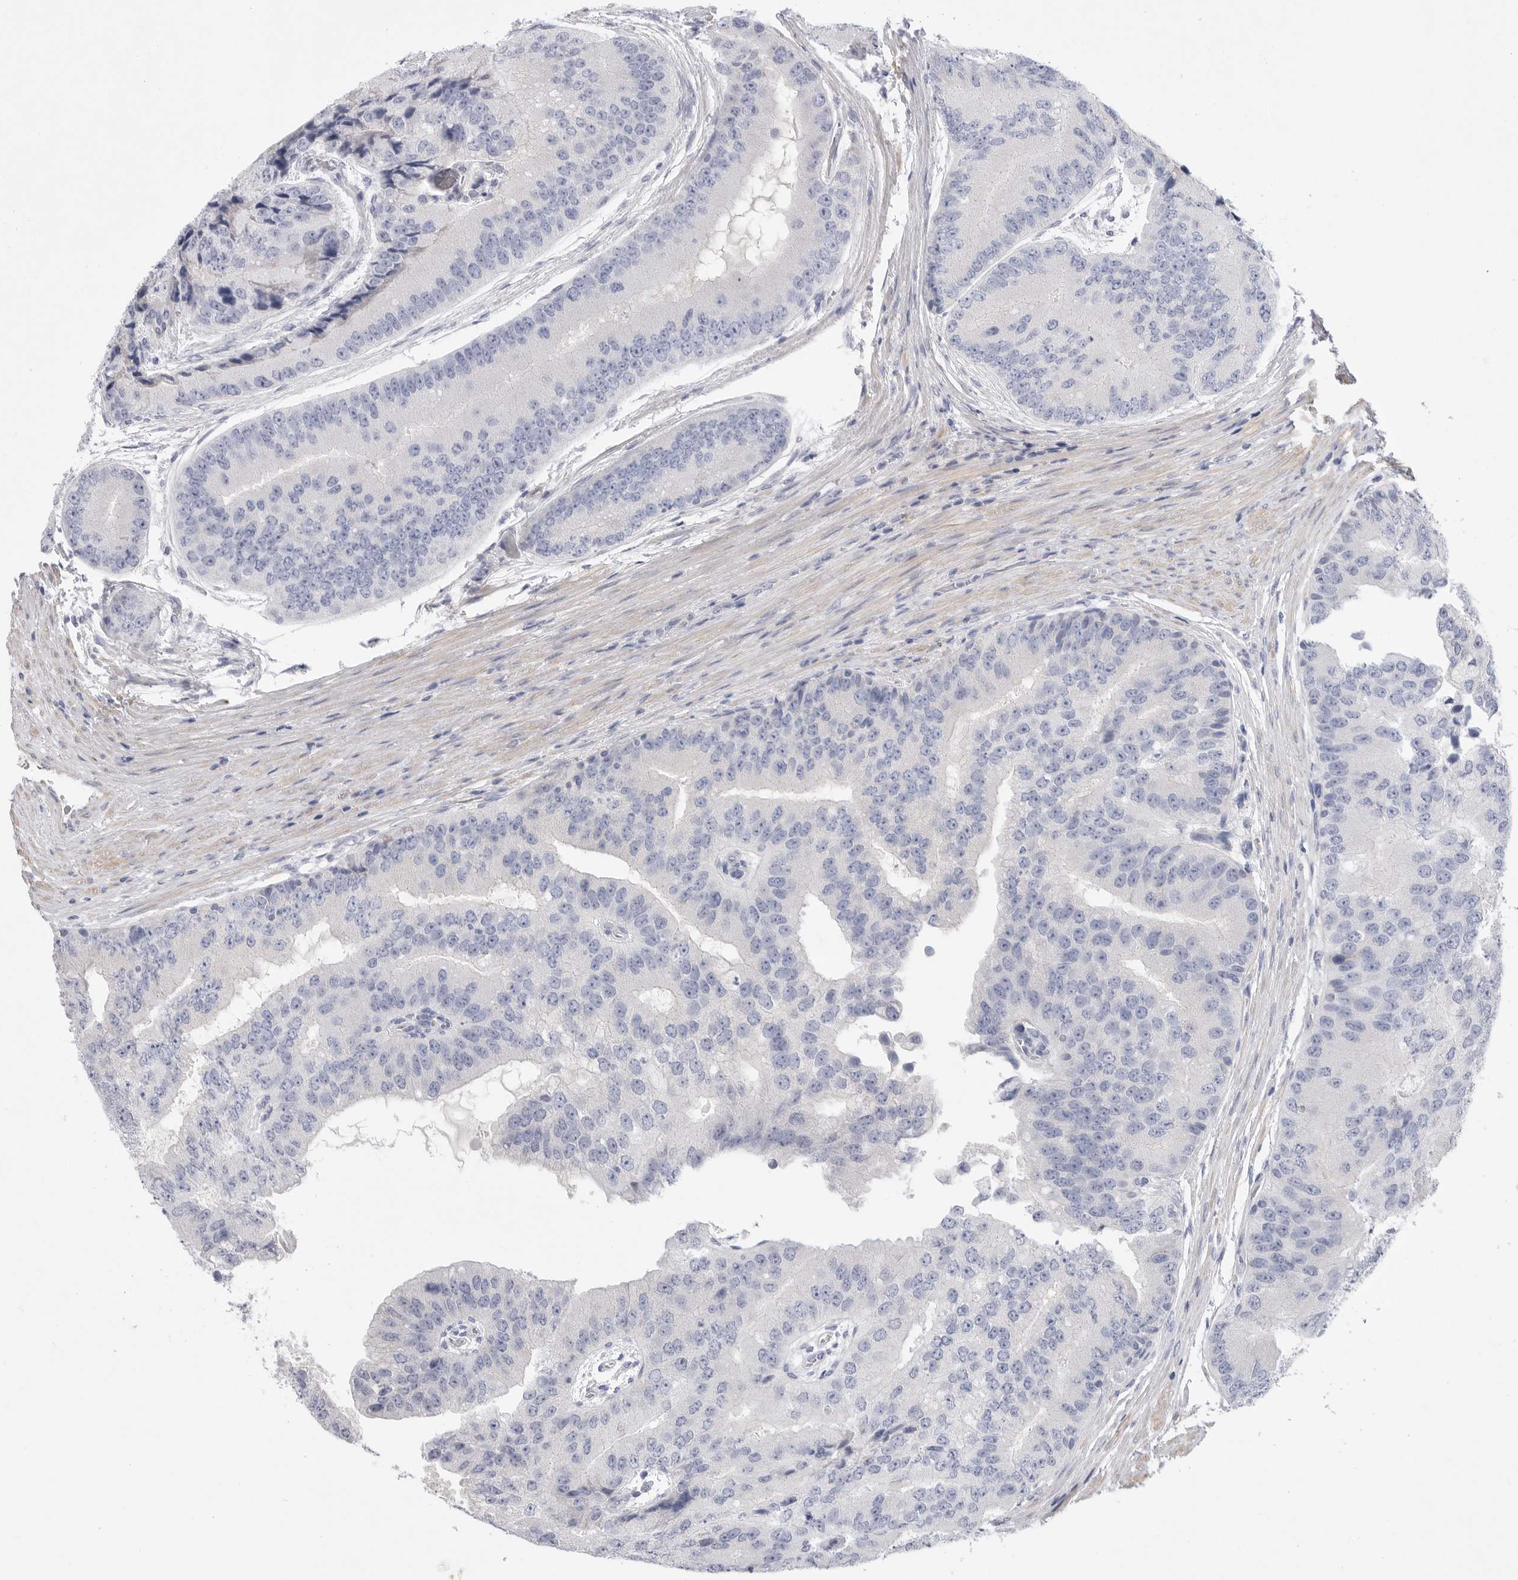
{"staining": {"intensity": "negative", "quantity": "none", "location": "none"}, "tissue": "prostate cancer", "cell_type": "Tumor cells", "image_type": "cancer", "snomed": [{"axis": "morphology", "description": "Adenocarcinoma, High grade"}, {"axis": "topography", "description": "Prostate"}], "caption": "Tumor cells show no significant protein staining in high-grade adenocarcinoma (prostate).", "gene": "CAMK2B", "patient": {"sex": "male", "age": 70}}